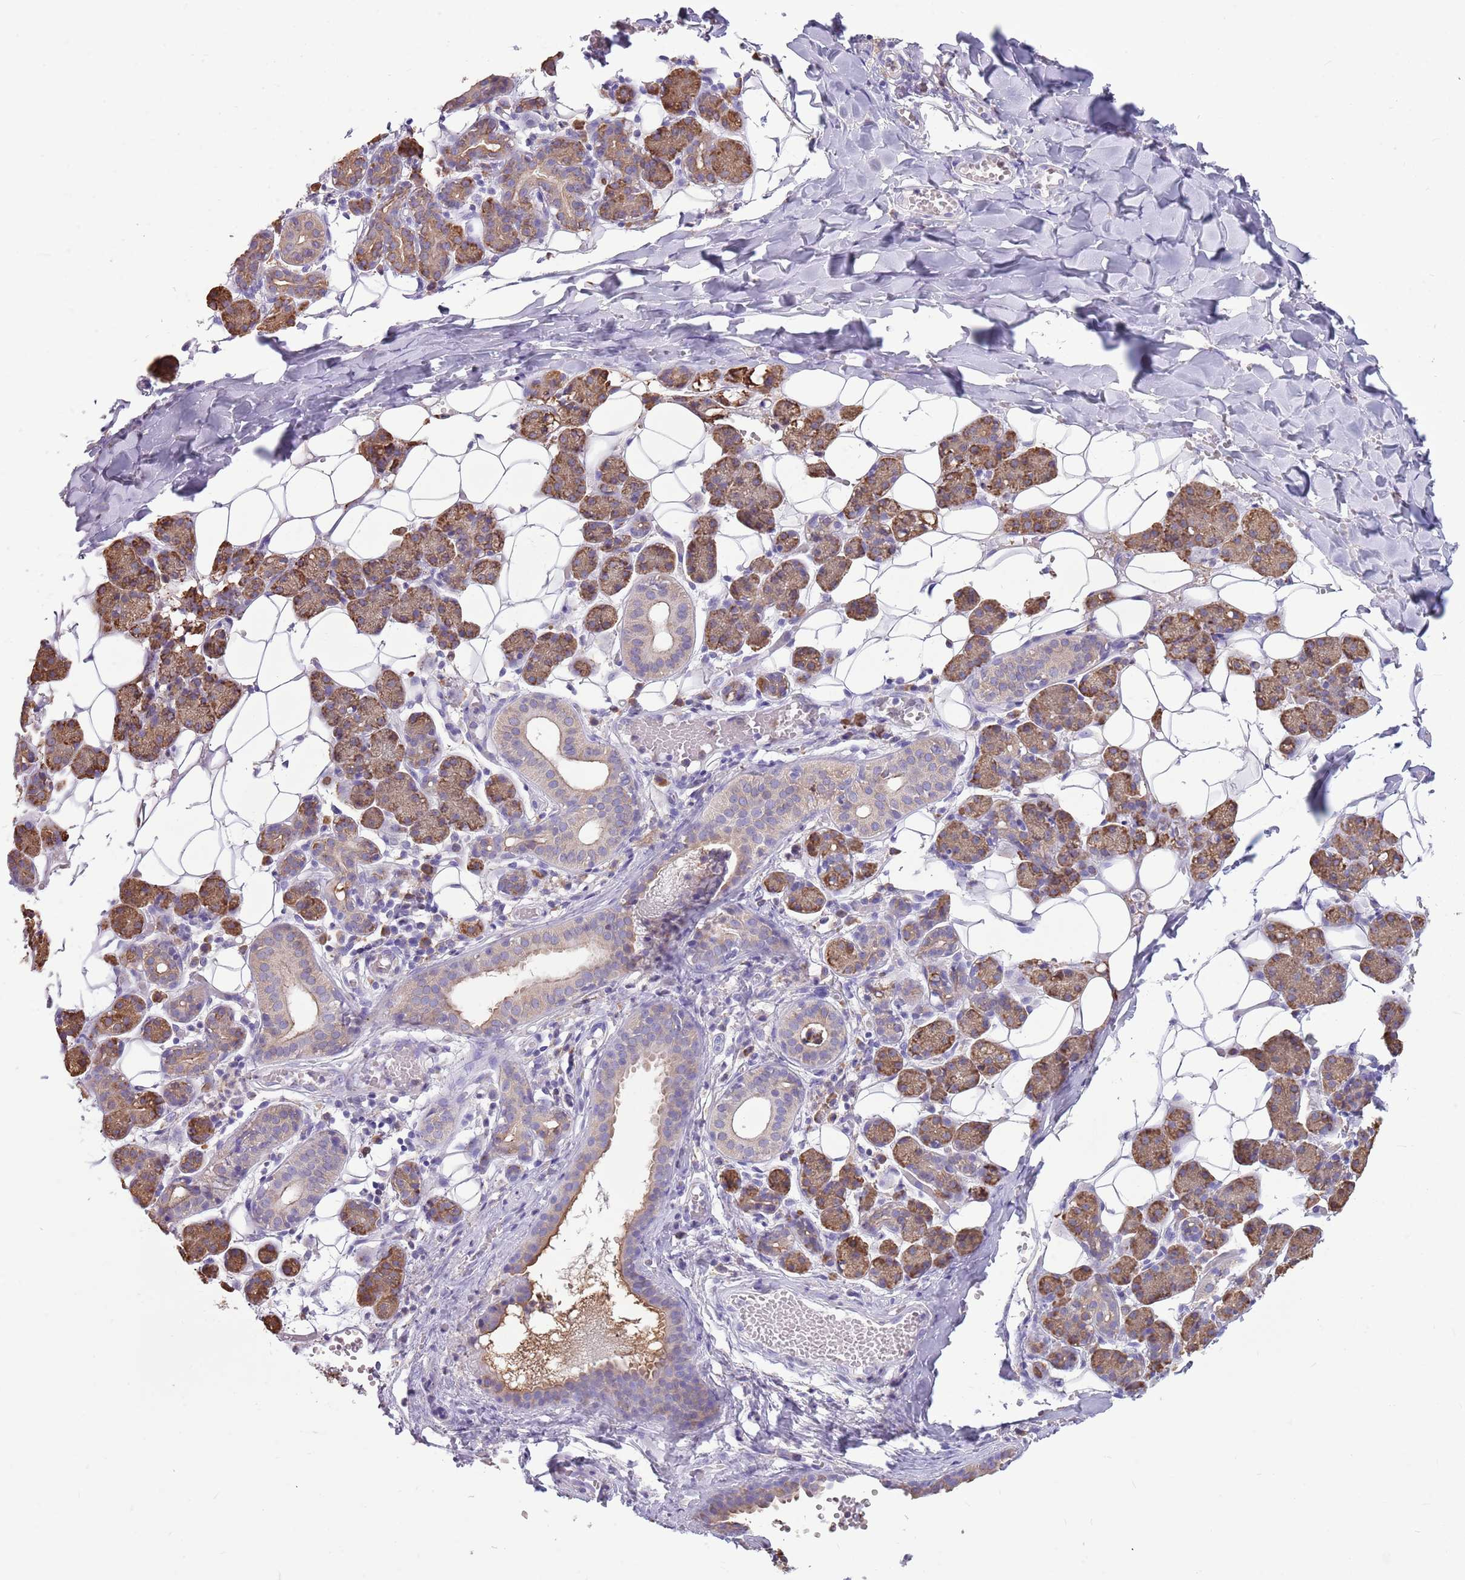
{"staining": {"intensity": "moderate", "quantity": "25%-75%", "location": "cytoplasmic/membranous"}, "tissue": "salivary gland", "cell_type": "Glandular cells", "image_type": "normal", "snomed": [{"axis": "morphology", "description": "Normal tissue, NOS"}, {"axis": "topography", "description": "Salivary gland"}], "caption": "Human salivary gland stained with a brown dye reveals moderate cytoplasmic/membranous positive expression in approximately 25%-75% of glandular cells.", "gene": "KCTD19", "patient": {"sex": "female", "age": 33}}